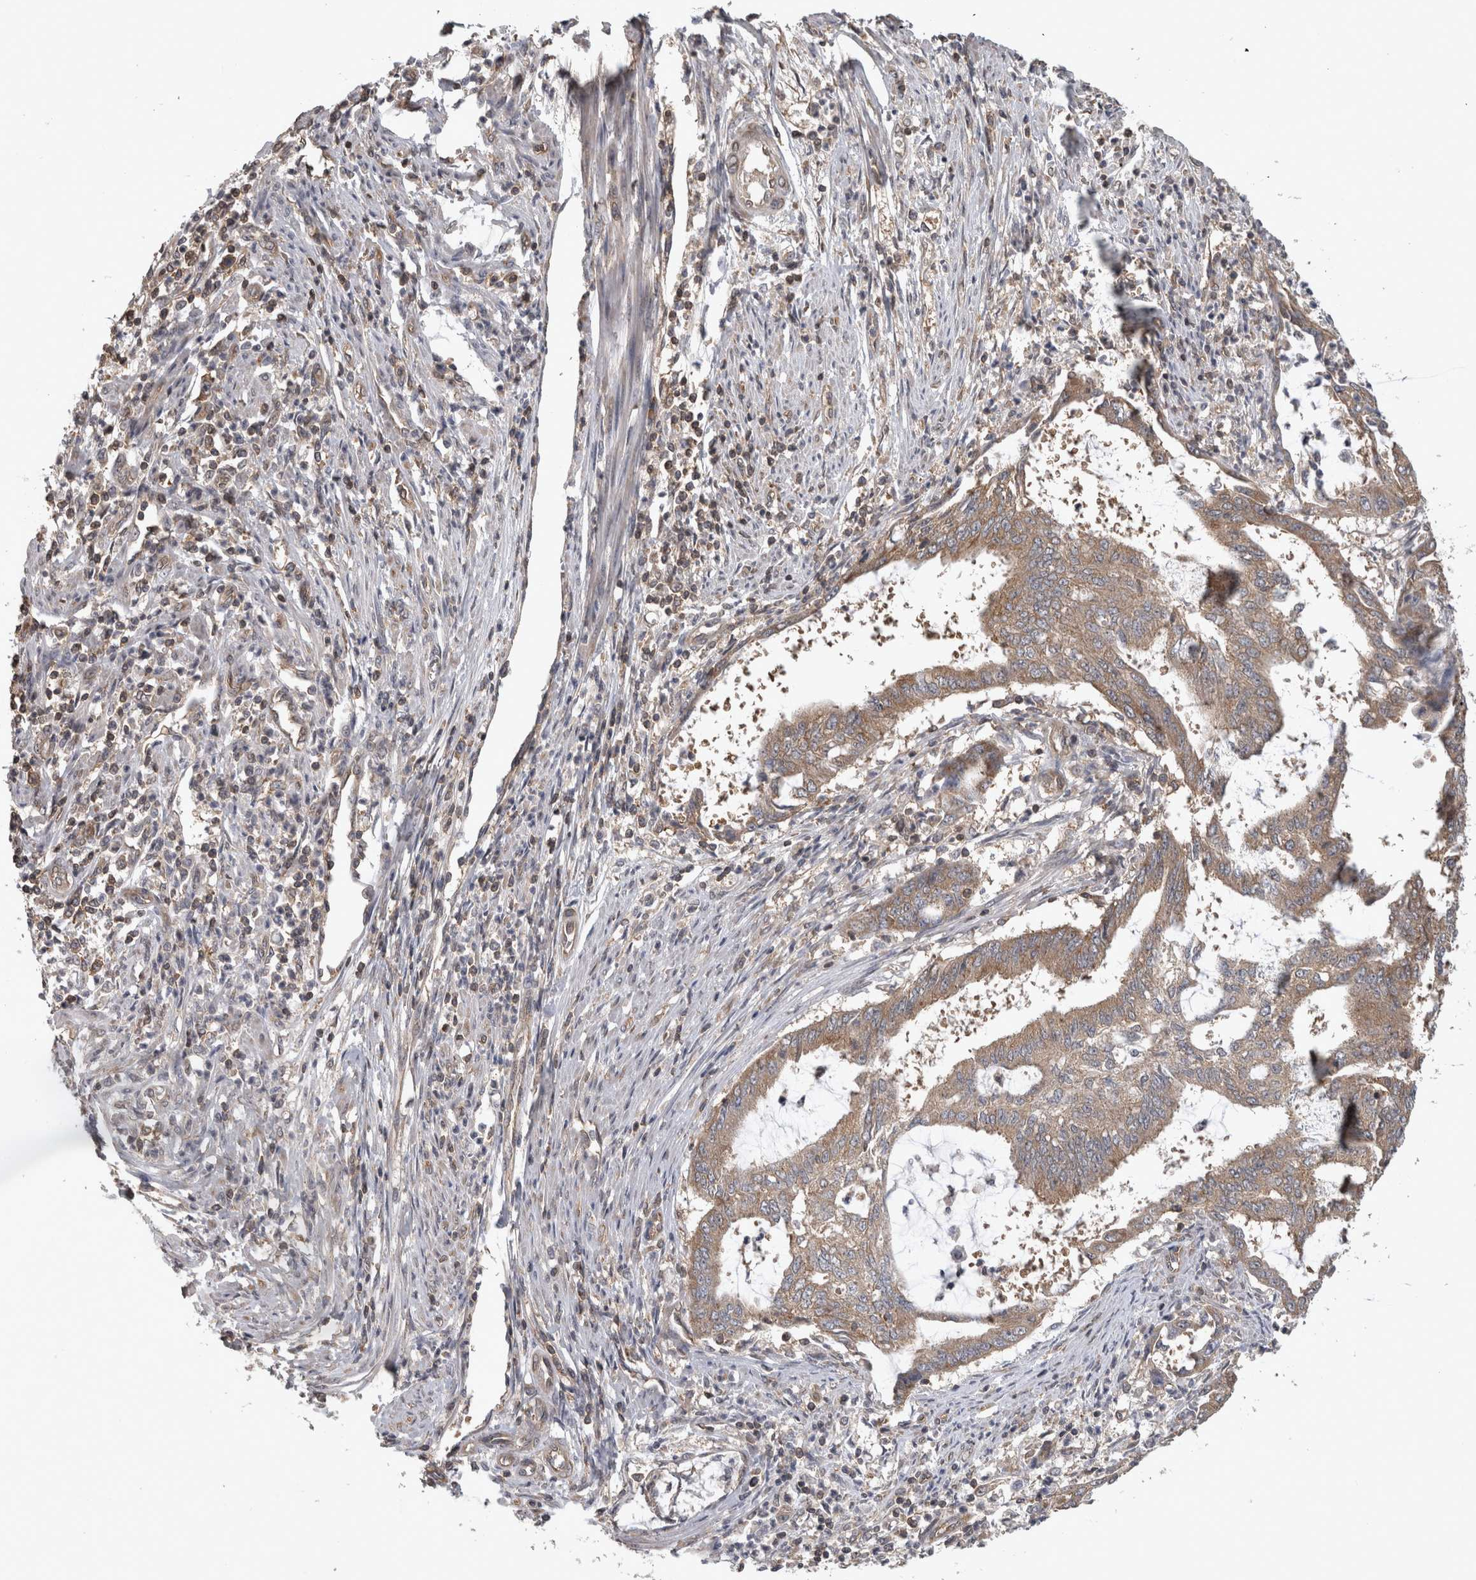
{"staining": {"intensity": "moderate", "quantity": ">75%", "location": "cytoplasmic/membranous"}, "tissue": "endometrial cancer", "cell_type": "Tumor cells", "image_type": "cancer", "snomed": [{"axis": "morphology", "description": "Adenocarcinoma, NOS"}, {"axis": "topography", "description": "Endometrium"}], "caption": "The photomicrograph displays immunohistochemical staining of endometrial adenocarcinoma. There is moderate cytoplasmic/membranous positivity is appreciated in approximately >75% of tumor cells.", "gene": "ATXN2", "patient": {"sex": "female", "age": 51}}